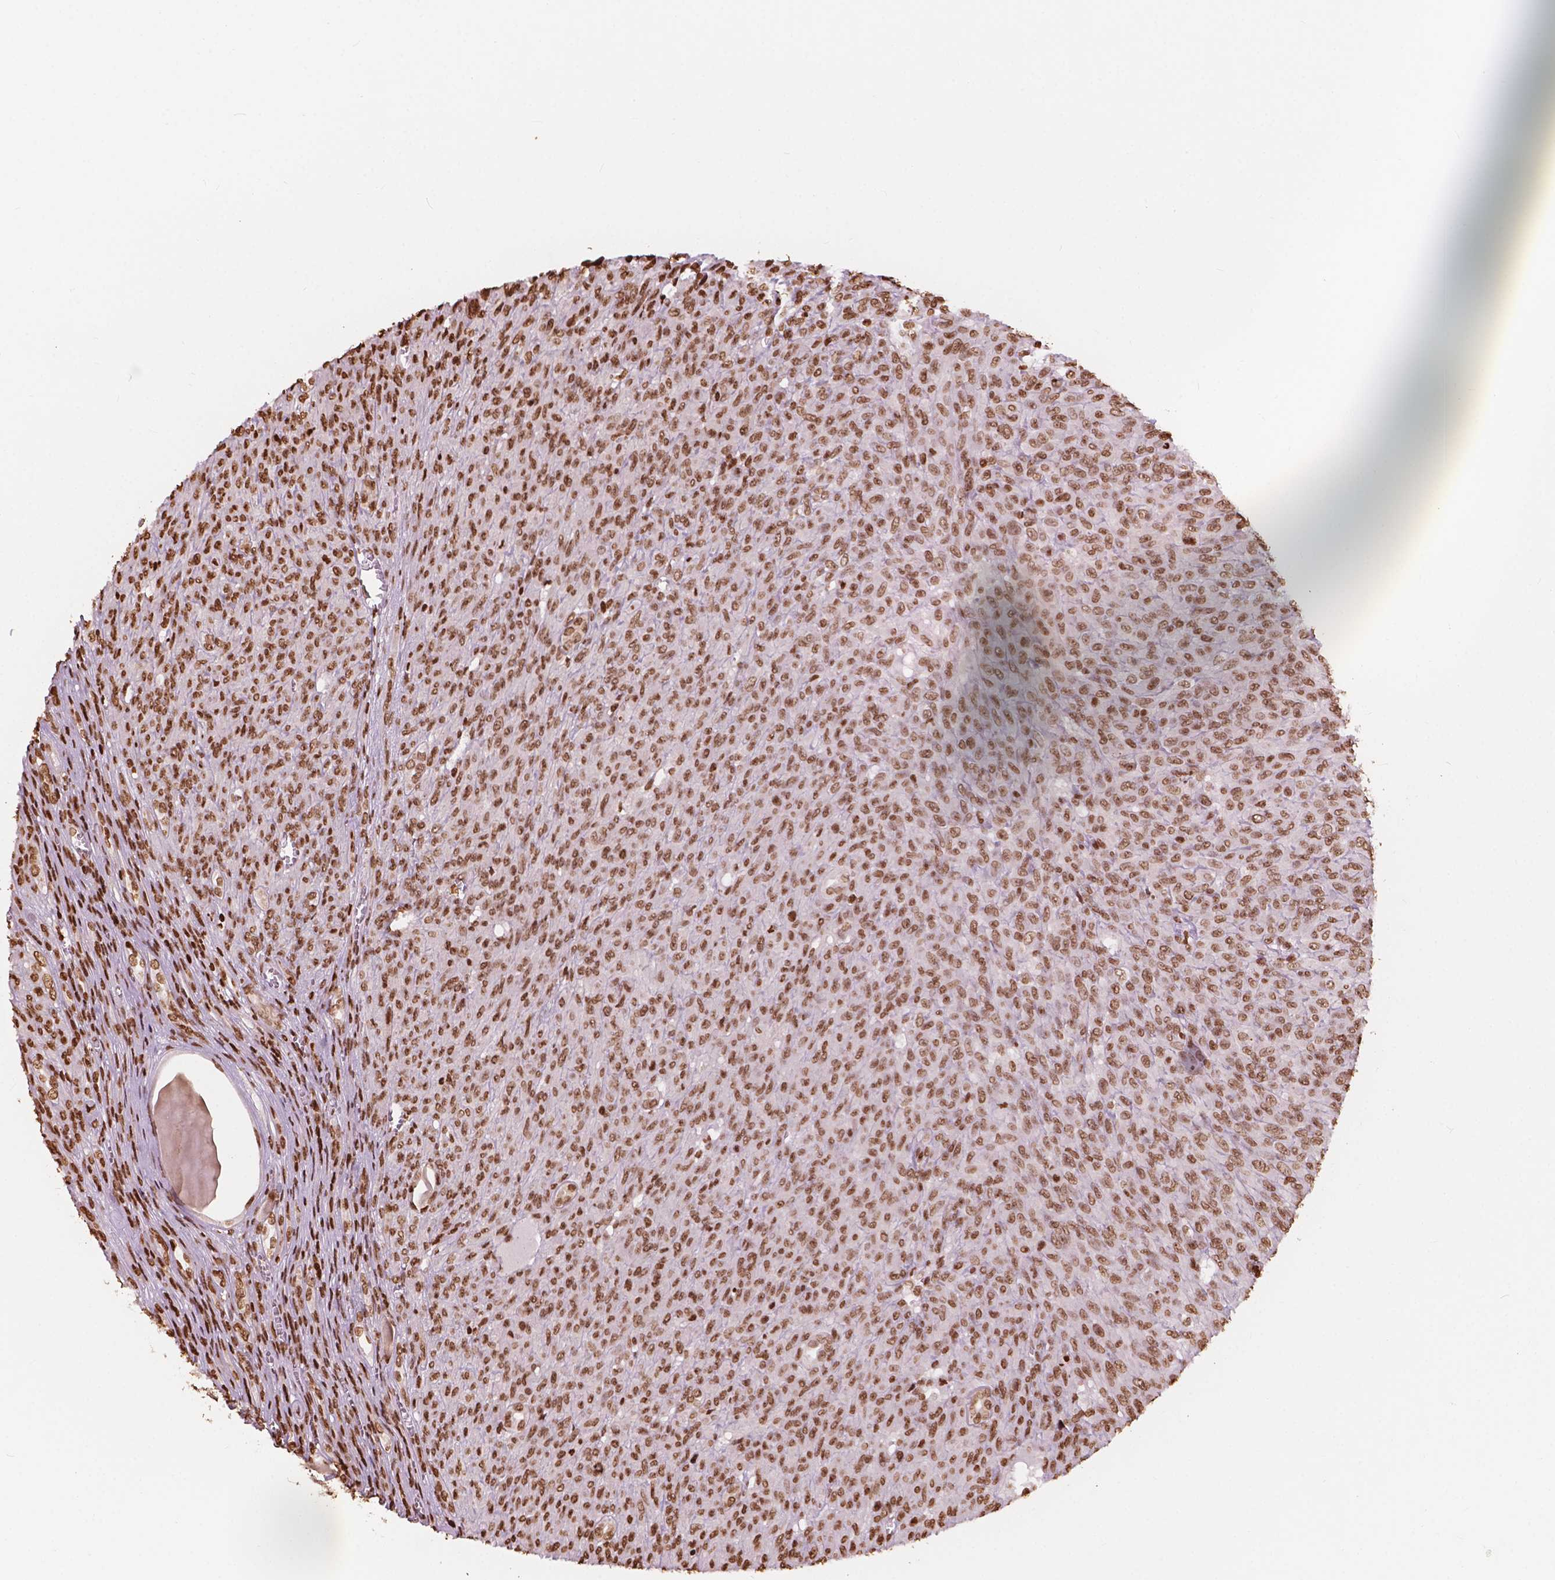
{"staining": {"intensity": "moderate", "quantity": ">75%", "location": "nuclear"}, "tissue": "renal cancer", "cell_type": "Tumor cells", "image_type": "cancer", "snomed": [{"axis": "morphology", "description": "Adenocarcinoma, NOS"}, {"axis": "topography", "description": "Kidney"}], "caption": "Renal cancer (adenocarcinoma) was stained to show a protein in brown. There is medium levels of moderate nuclear staining in about >75% of tumor cells.", "gene": "H3C7", "patient": {"sex": "male", "age": 58}}